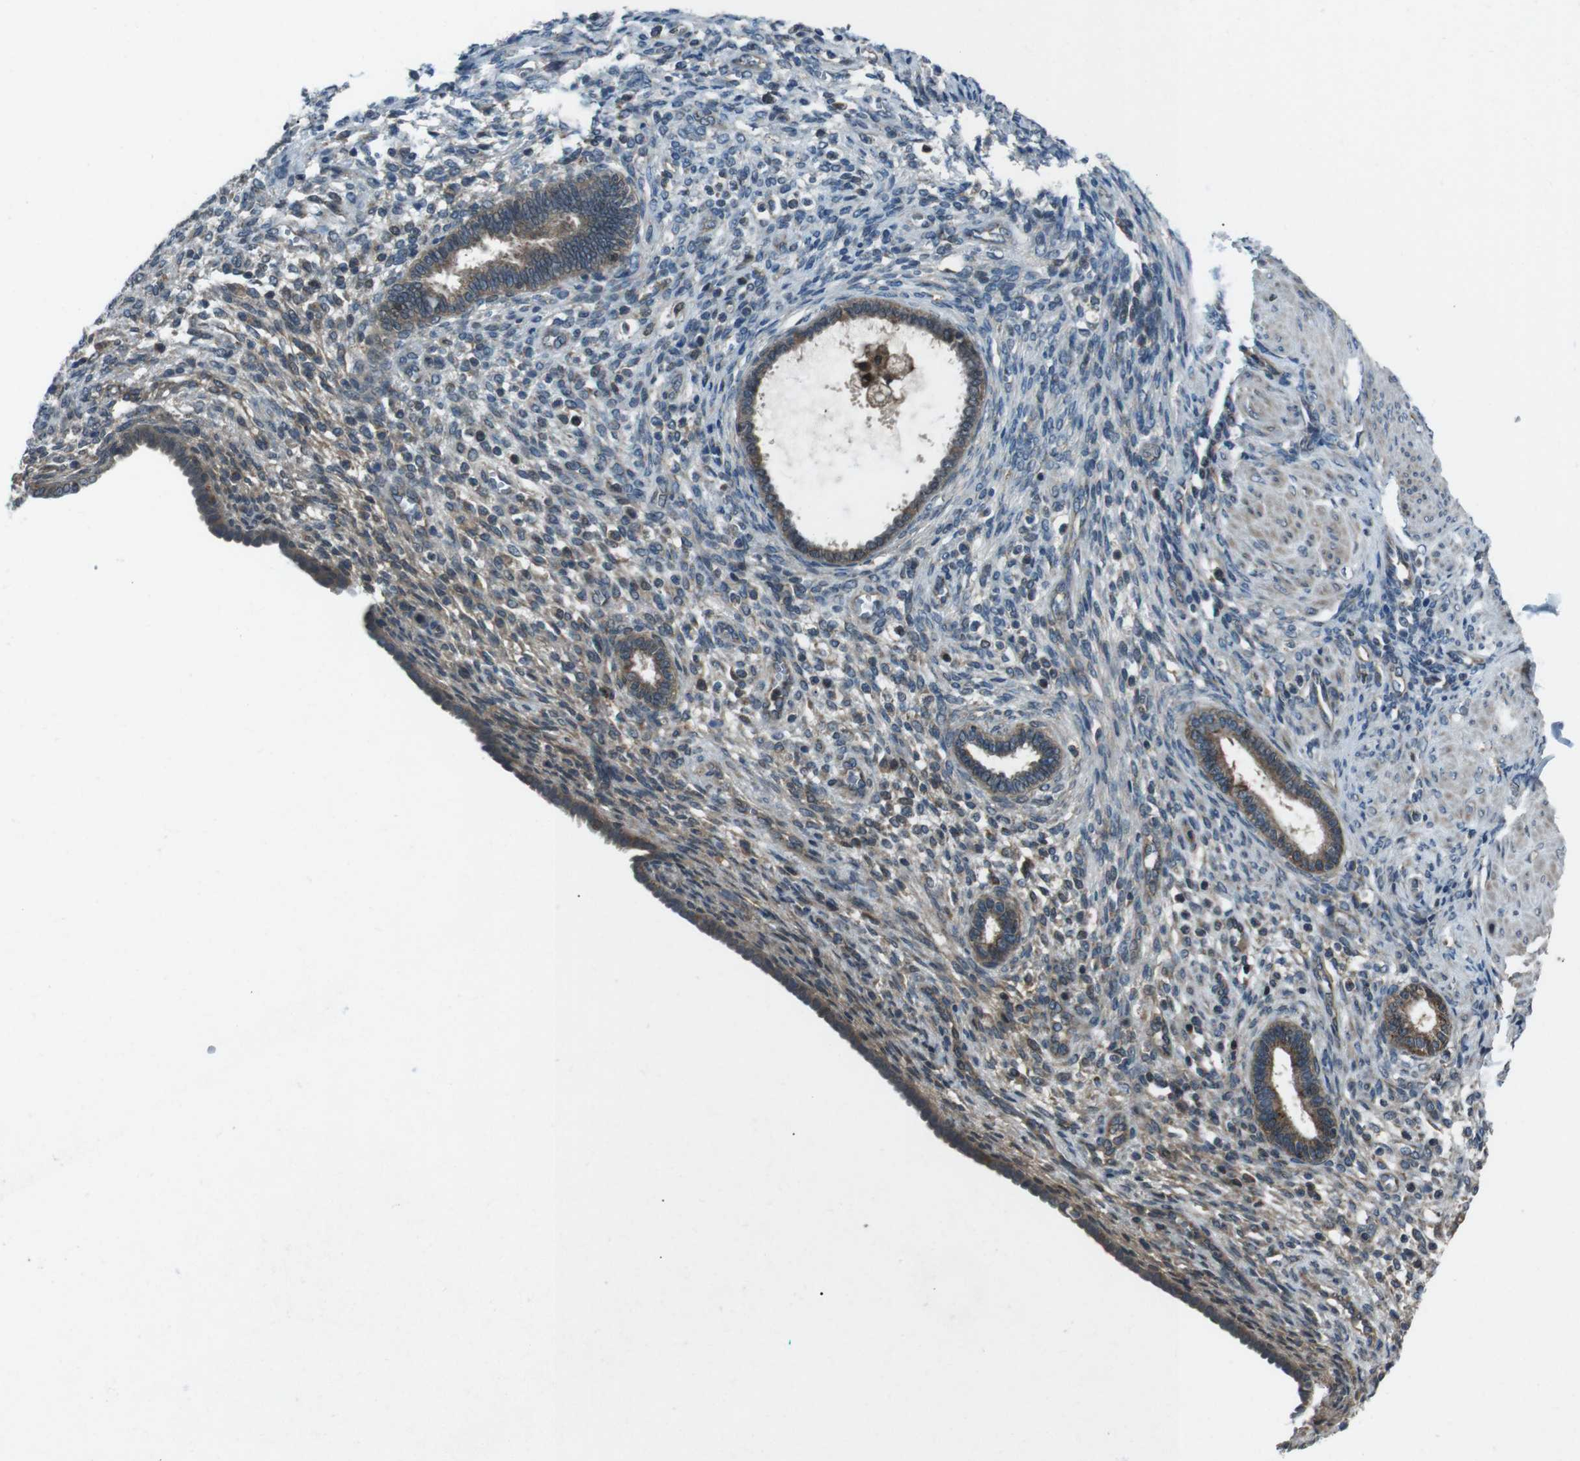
{"staining": {"intensity": "weak", "quantity": "<25%", "location": "cytoplasmic/membranous"}, "tissue": "endometrium", "cell_type": "Cells in endometrial stroma", "image_type": "normal", "snomed": [{"axis": "morphology", "description": "Normal tissue, NOS"}, {"axis": "topography", "description": "Endometrium"}], "caption": "An immunohistochemistry (IHC) micrograph of unremarkable endometrium is shown. There is no staining in cells in endometrial stroma of endometrium. (DAB (3,3'-diaminobenzidine) immunohistochemistry visualized using brightfield microscopy, high magnification).", "gene": "SLC27A4", "patient": {"sex": "female", "age": 72}}